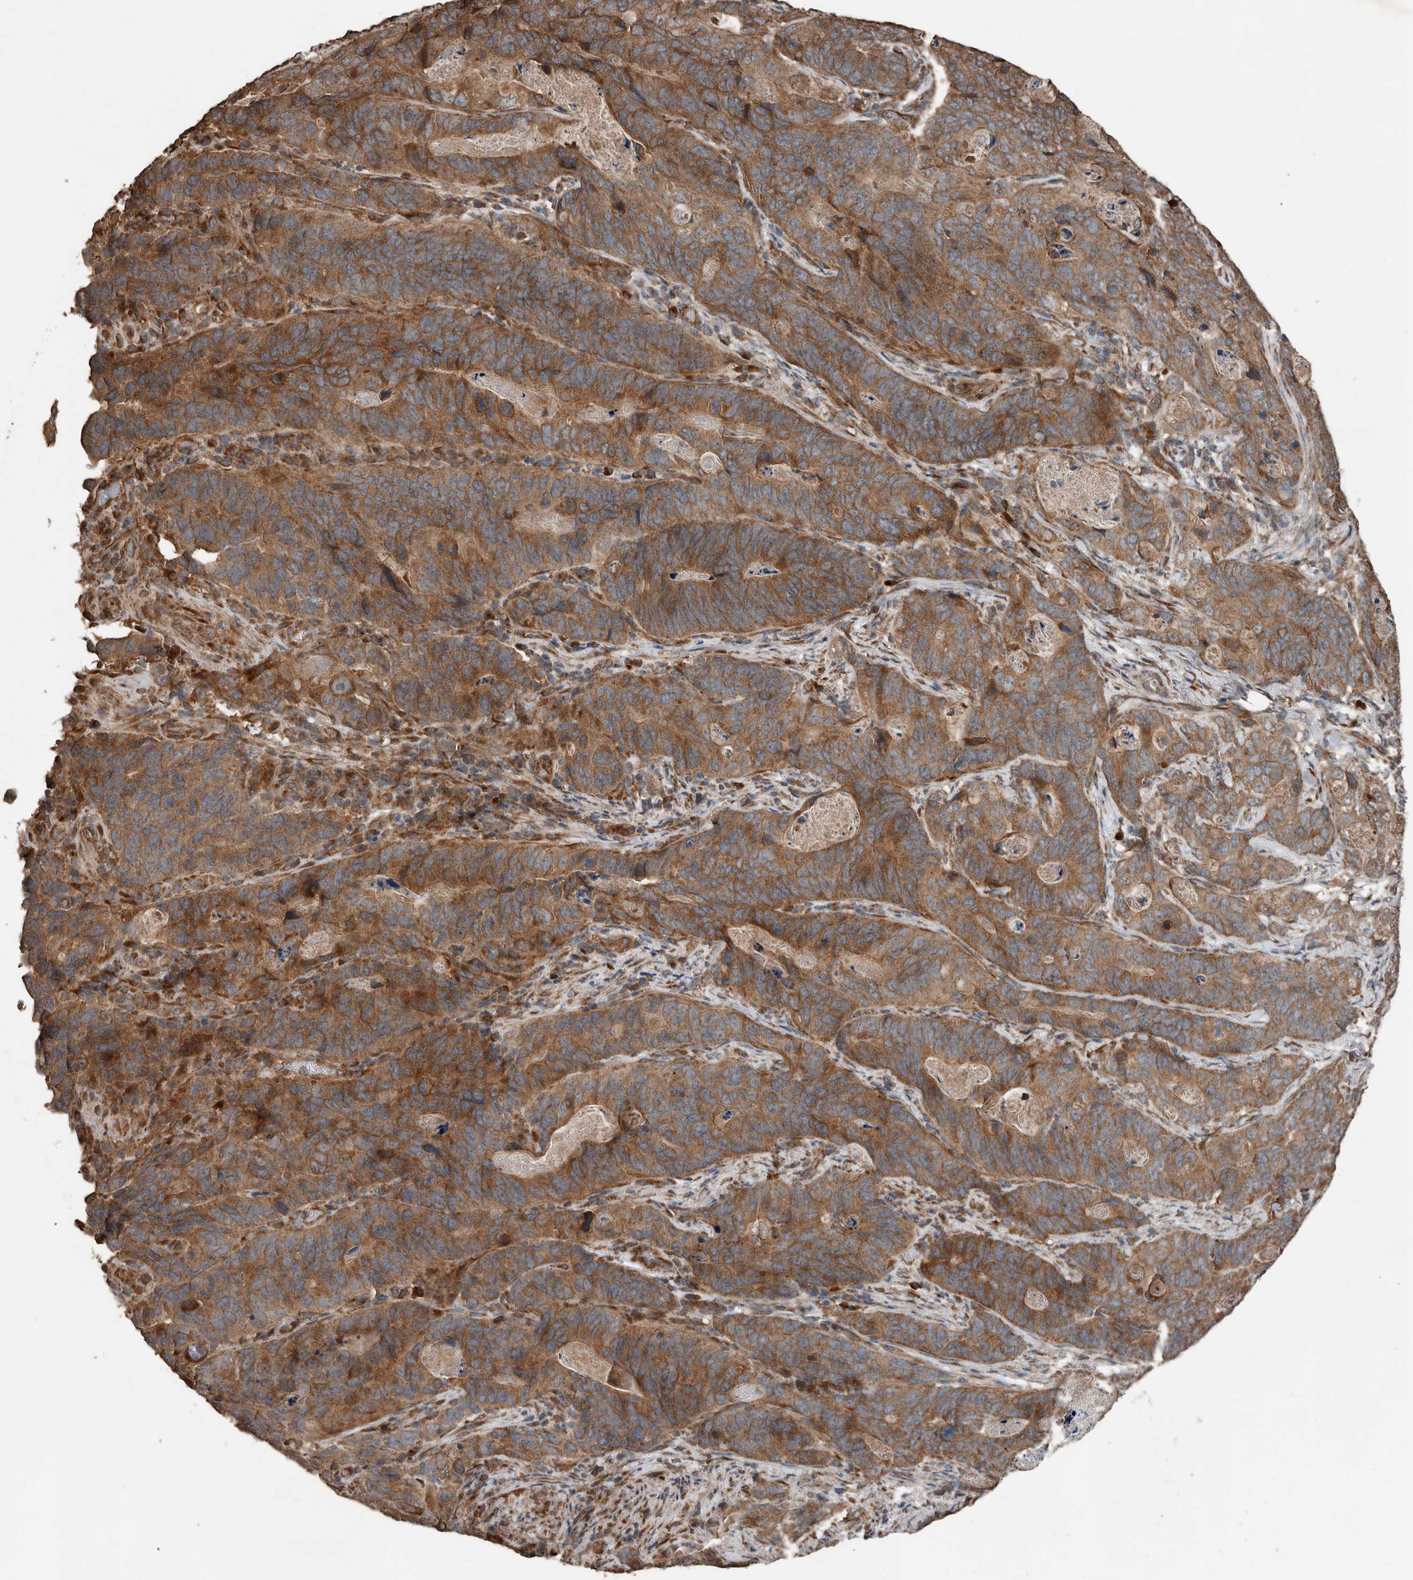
{"staining": {"intensity": "strong", "quantity": ">75%", "location": "cytoplasmic/membranous"}, "tissue": "stomach cancer", "cell_type": "Tumor cells", "image_type": "cancer", "snomed": [{"axis": "morphology", "description": "Normal tissue, NOS"}, {"axis": "morphology", "description": "Adenocarcinoma, NOS"}, {"axis": "topography", "description": "Stomach"}], "caption": "Tumor cells display high levels of strong cytoplasmic/membranous expression in approximately >75% of cells in stomach cancer. Using DAB (3,3'-diaminobenzidine) (brown) and hematoxylin (blue) stains, captured at high magnification using brightfield microscopy.", "gene": "RNF207", "patient": {"sex": "female", "age": 89}}